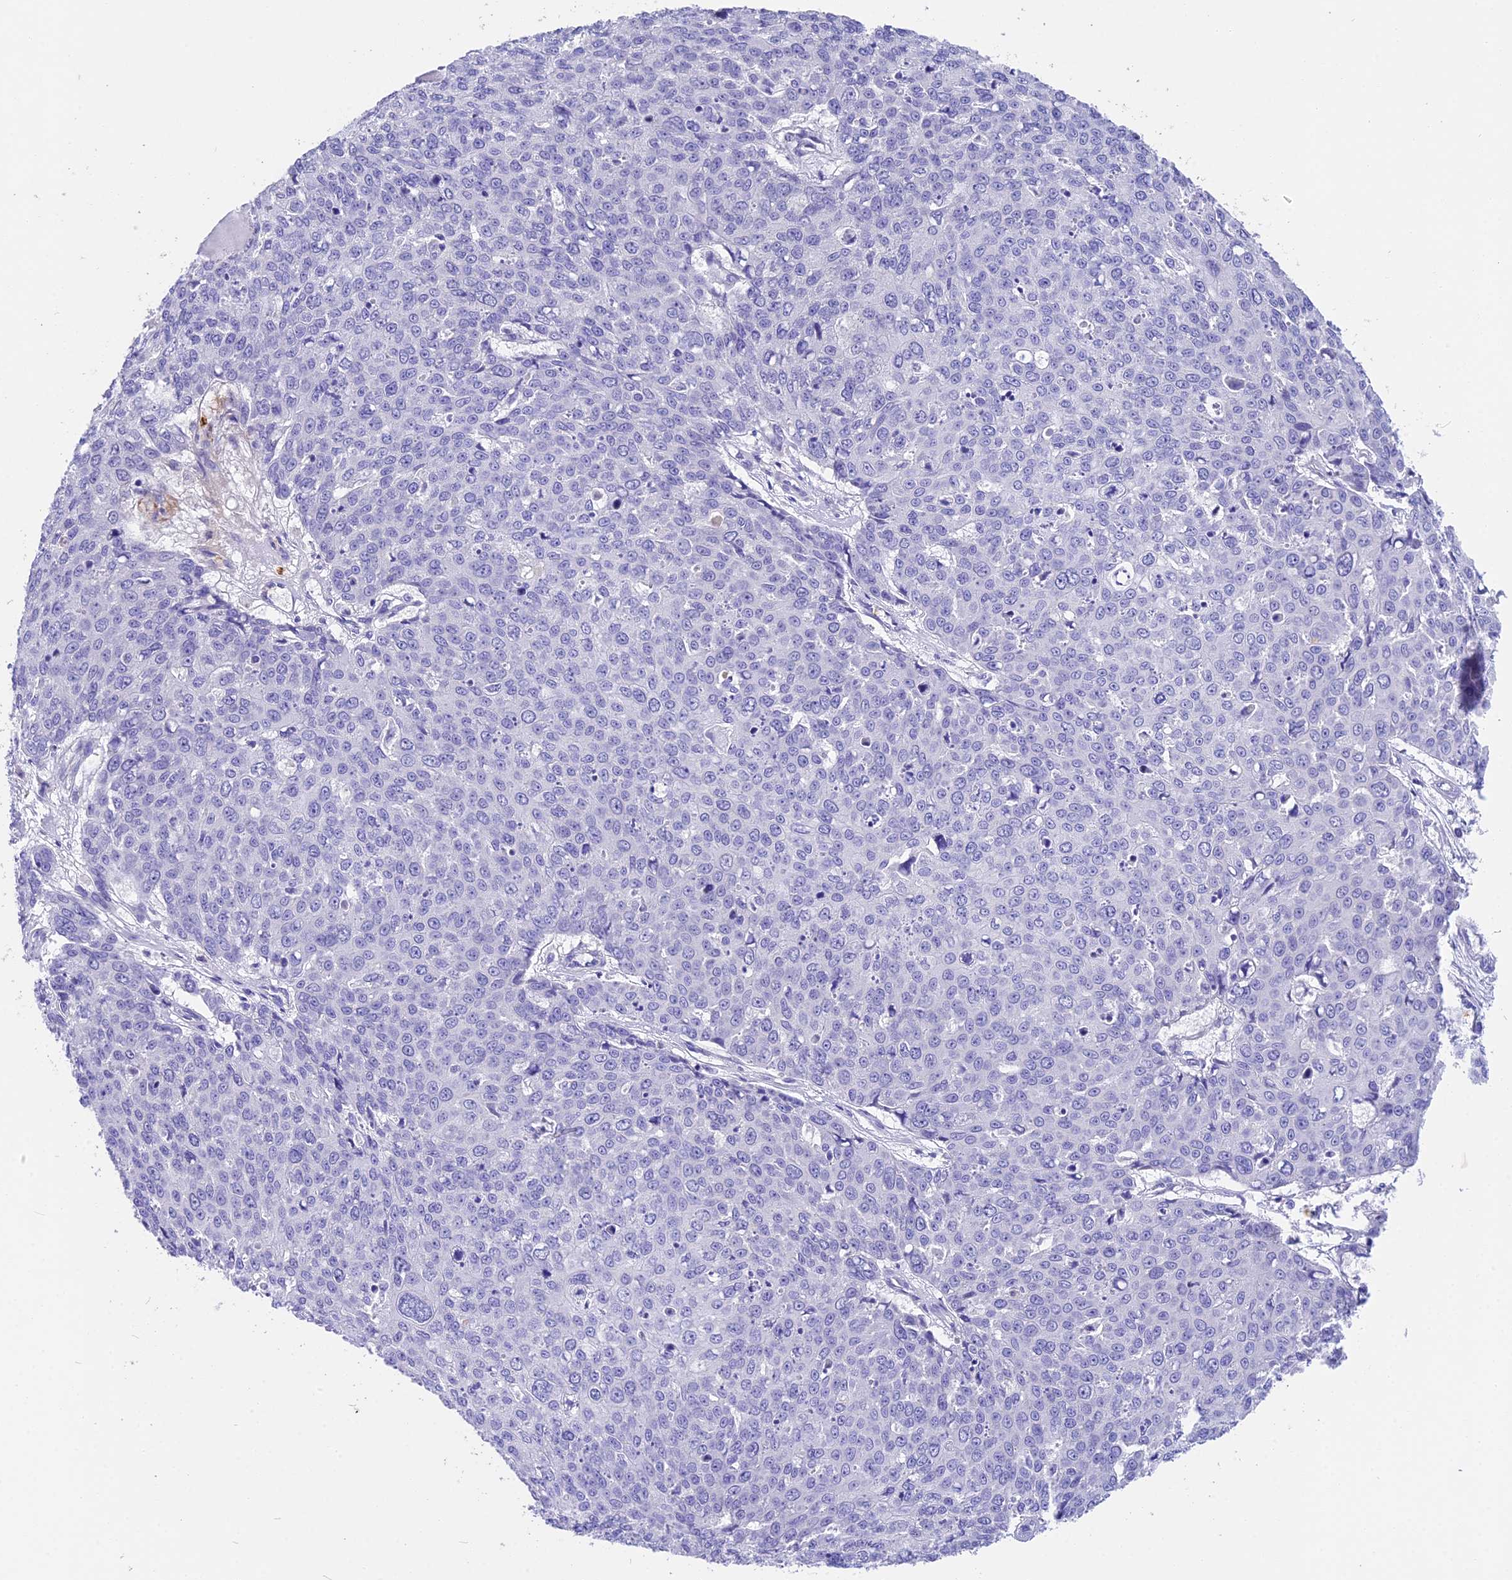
{"staining": {"intensity": "negative", "quantity": "none", "location": "none"}, "tissue": "skin cancer", "cell_type": "Tumor cells", "image_type": "cancer", "snomed": [{"axis": "morphology", "description": "Squamous cell carcinoma, NOS"}, {"axis": "topography", "description": "Skin"}], "caption": "Skin cancer was stained to show a protein in brown. There is no significant staining in tumor cells. (DAB (3,3'-diaminobenzidine) immunohistochemistry with hematoxylin counter stain).", "gene": "TNNC2", "patient": {"sex": "male", "age": 71}}